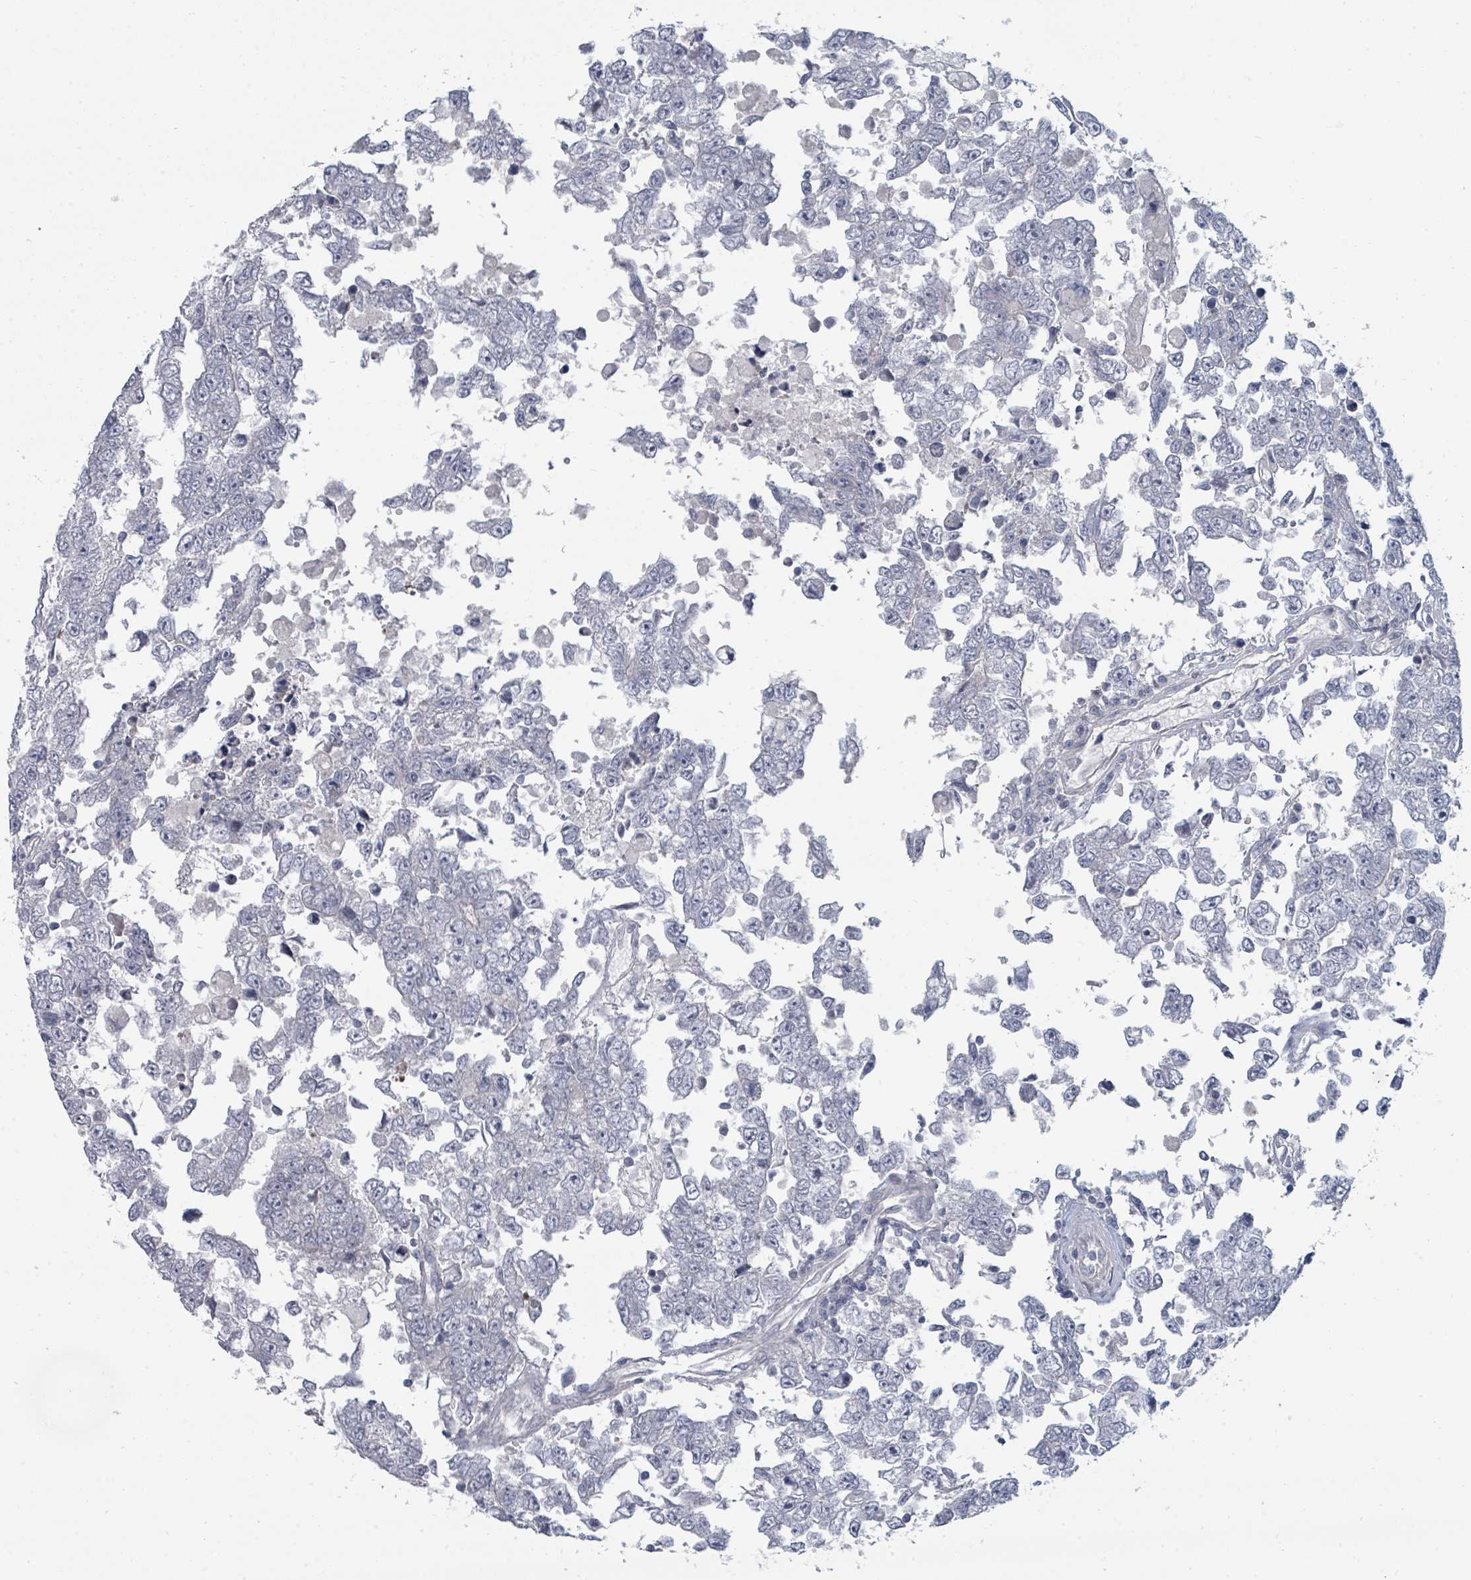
{"staining": {"intensity": "negative", "quantity": "none", "location": "none"}, "tissue": "testis cancer", "cell_type": "Tumor cells", "image_type": "cancer", "snomed": [{"axis": "morphology", "description": "Carcinoma, Embryonal, NOS"}, {"axis": "topography", "description": "Testis"}], "caption": "Immunohistochemistry (IHC) of testis cancer (embryonal carcinoma) shows no expression in tumor cells.", "gene": "SLC25A45", "patient": {"sex": "male", "age": 25}}